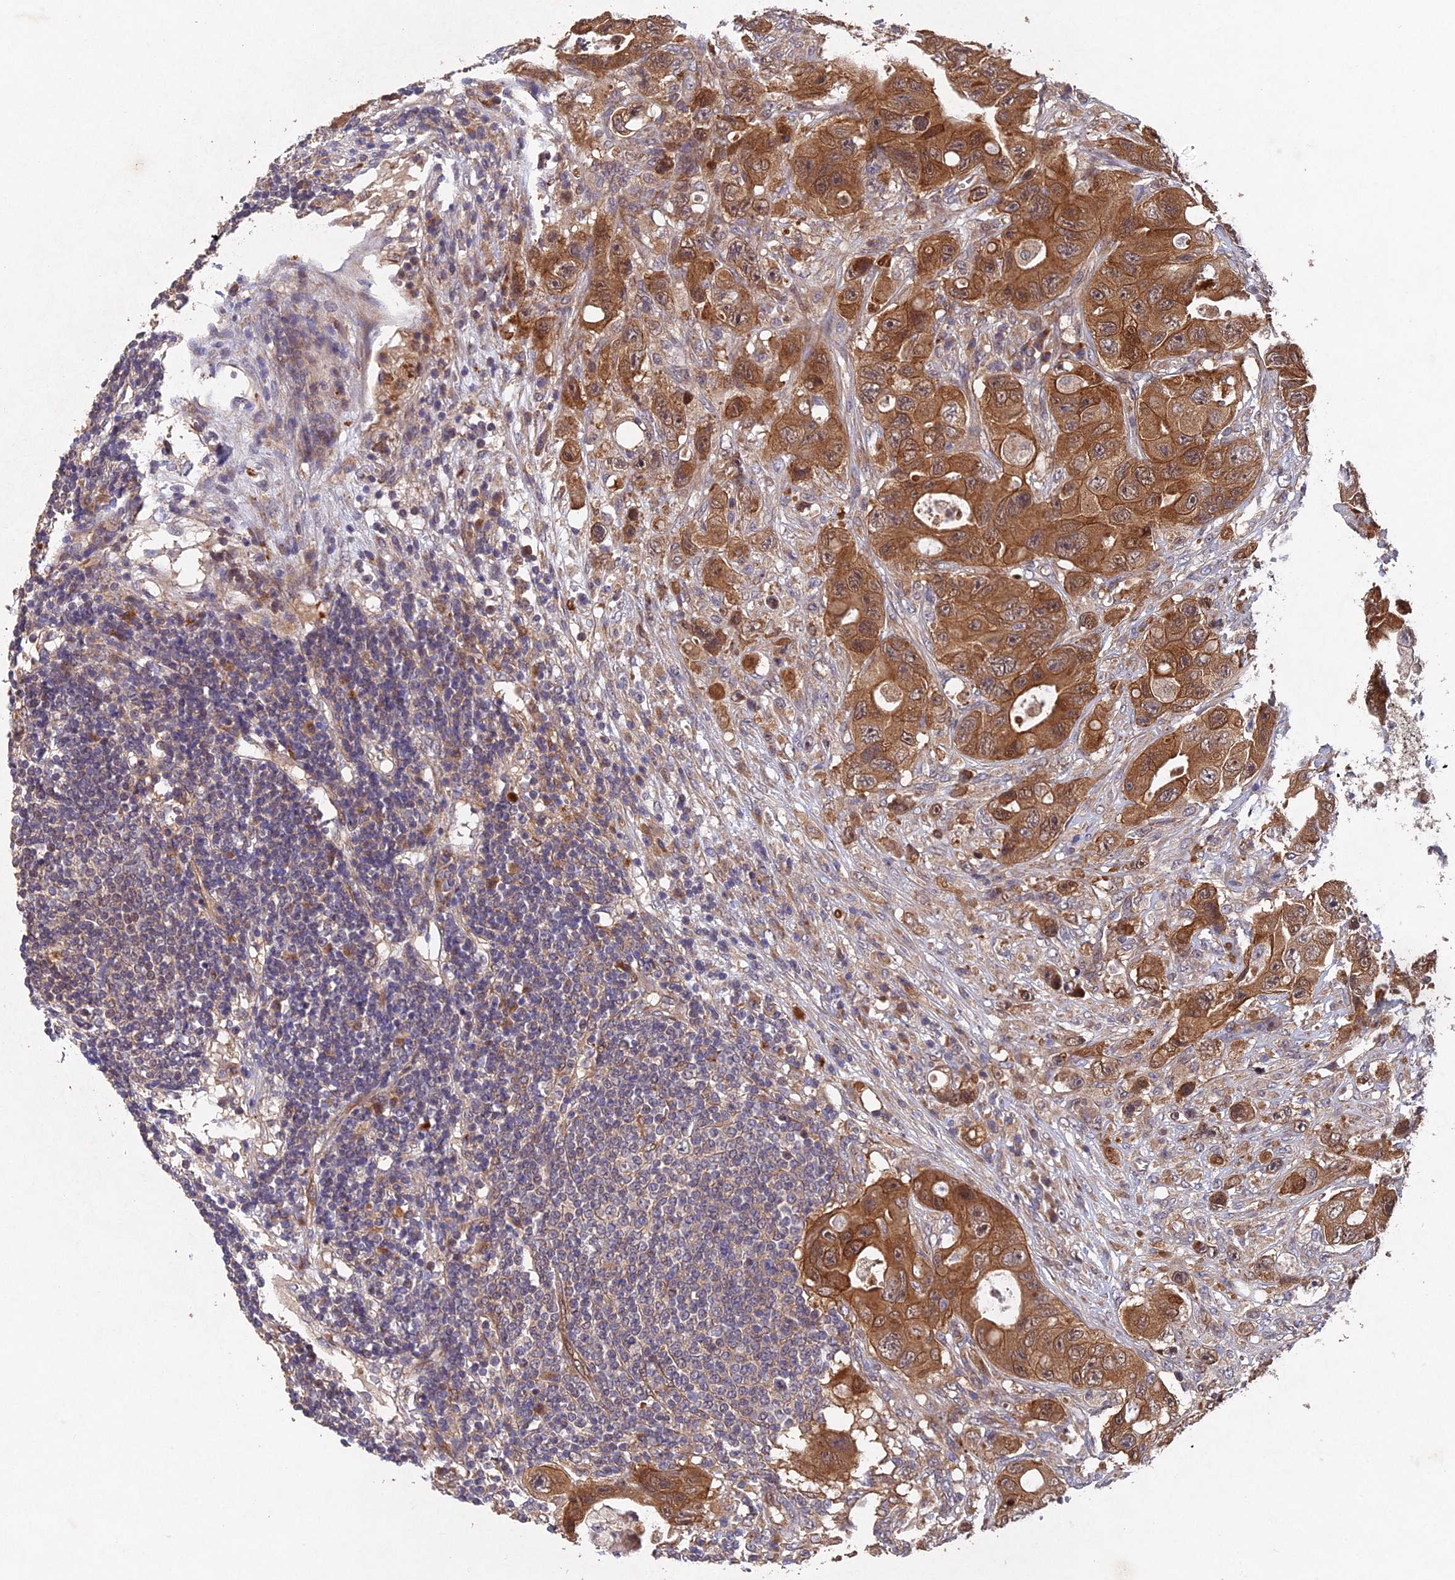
{"staining": {"intensity": "moderate", "quantity": ">75%", "location": "cytoplasmic/membranous"}, "tissue": "colorectal cancer", "cell_type": "Tumor cells", "image_type": "cancer", "snomed": [{"axis": "morphology", "description": "Adenocarcinoma, NOS"}, {"axis": "topography", "description": "Colon"}], "caption": "Immunohistochemistry of human colorectal adenocarcinoma demonstrates medium levels of moderate cytoplasmic/membranous expression in approximately >75% of tumor cells.", "gene": "NSMCE1", "patient": {"sex": "female", "age": 46}}